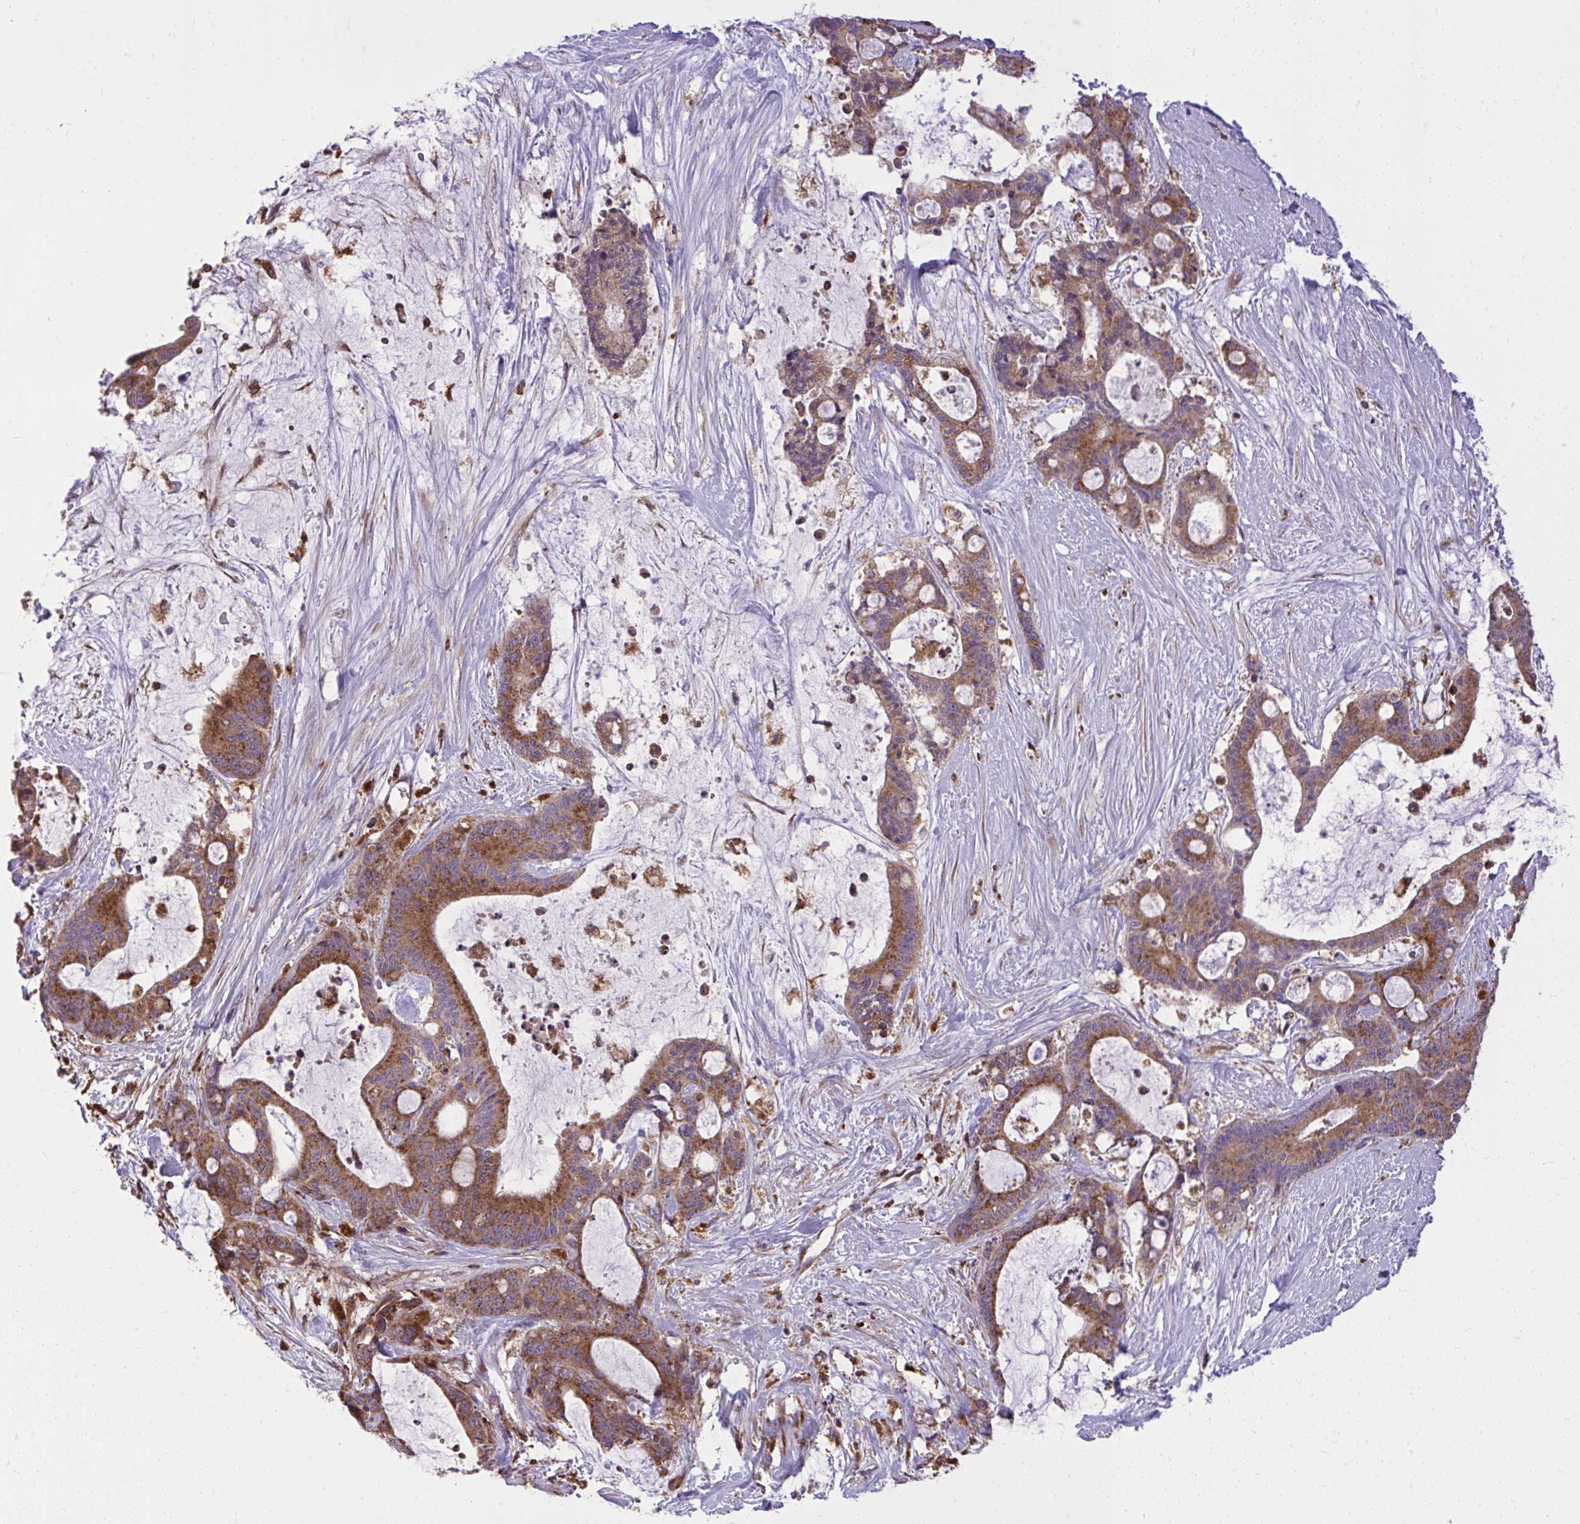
{"staining": {"intensity": "moderate", "quantity": ">75%", "location": "cytoplasmic/membranous"}, "tissue": "liver cancer", "cell_type": "Tumor cells", "image_type": "cancer", "snomed": [{"axis": "morphology", "description": "Normal tissue, NOS"}, {"axis": "morphology", "description": "Cholangiocarcinoma"}, {"axis": "topography", "description": "Liver"}, {"axis": "topography", "description": "Peripheral nerve tissue"}], "caption": "Tumor cells display medium levels of moderate cytoplasmic/membranous staining in about >75% of cells in human liver cholangiocarcinoma.", "gene": "PAIP2", "patient": {"sex": "female", "age": 73}}